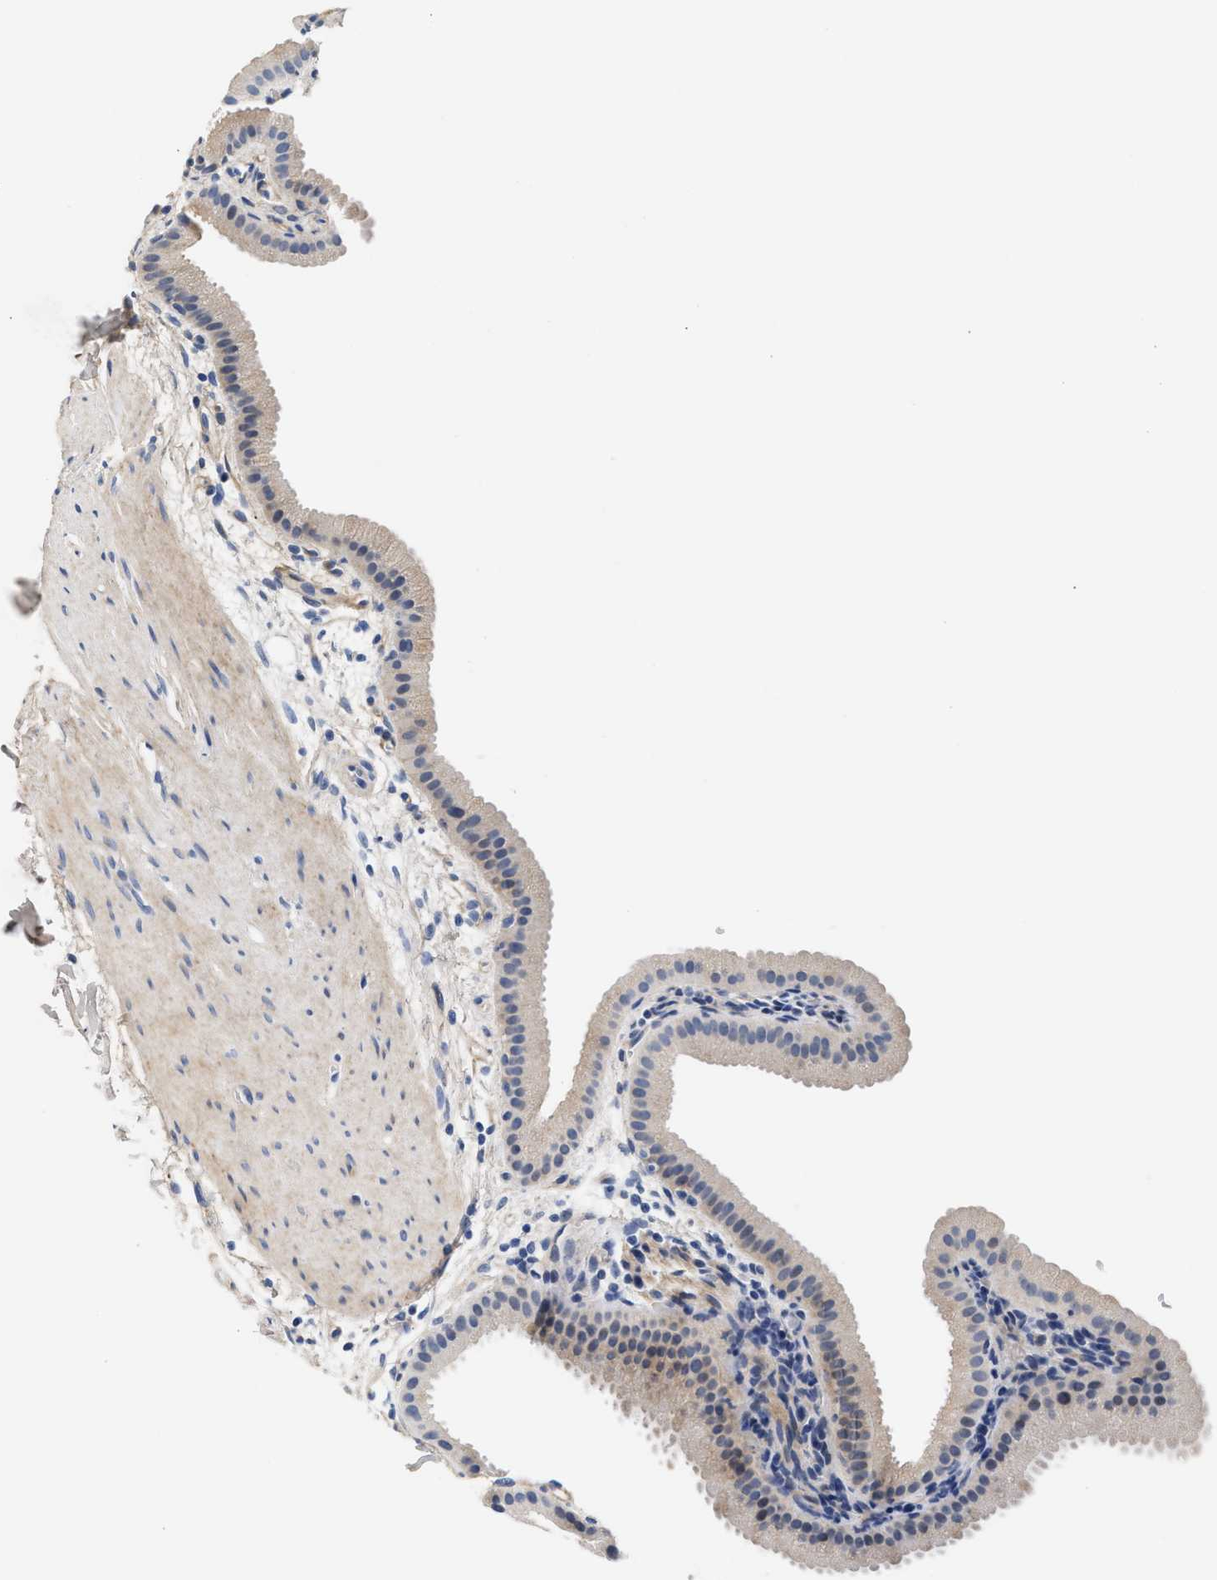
{"staining": {"intensity": "weak", "quantity": "<25%", "location": "cytoplasmic/membranous"}, "tissue": "gallbladder", "cell_type": "Glandular cells", "image_type": "normal", "snomed": [{"axis": "morphology", "description": "Normal tissue, NOS"}, {"axis": "topography", "description": "Gallbladder"}], "caption": "Histopathology image shows no significant protein expression in glandular cells of normal gallbladder. The staining was performed using DAB (3,3'-diaminobenzidine) to visualize the protein expression in brown, while the nuclei were stained in blue with hematoxylin (Magnification: 20x).", "gene": "ACTL7B", "patient": {"sex": "female", "age": 64}}